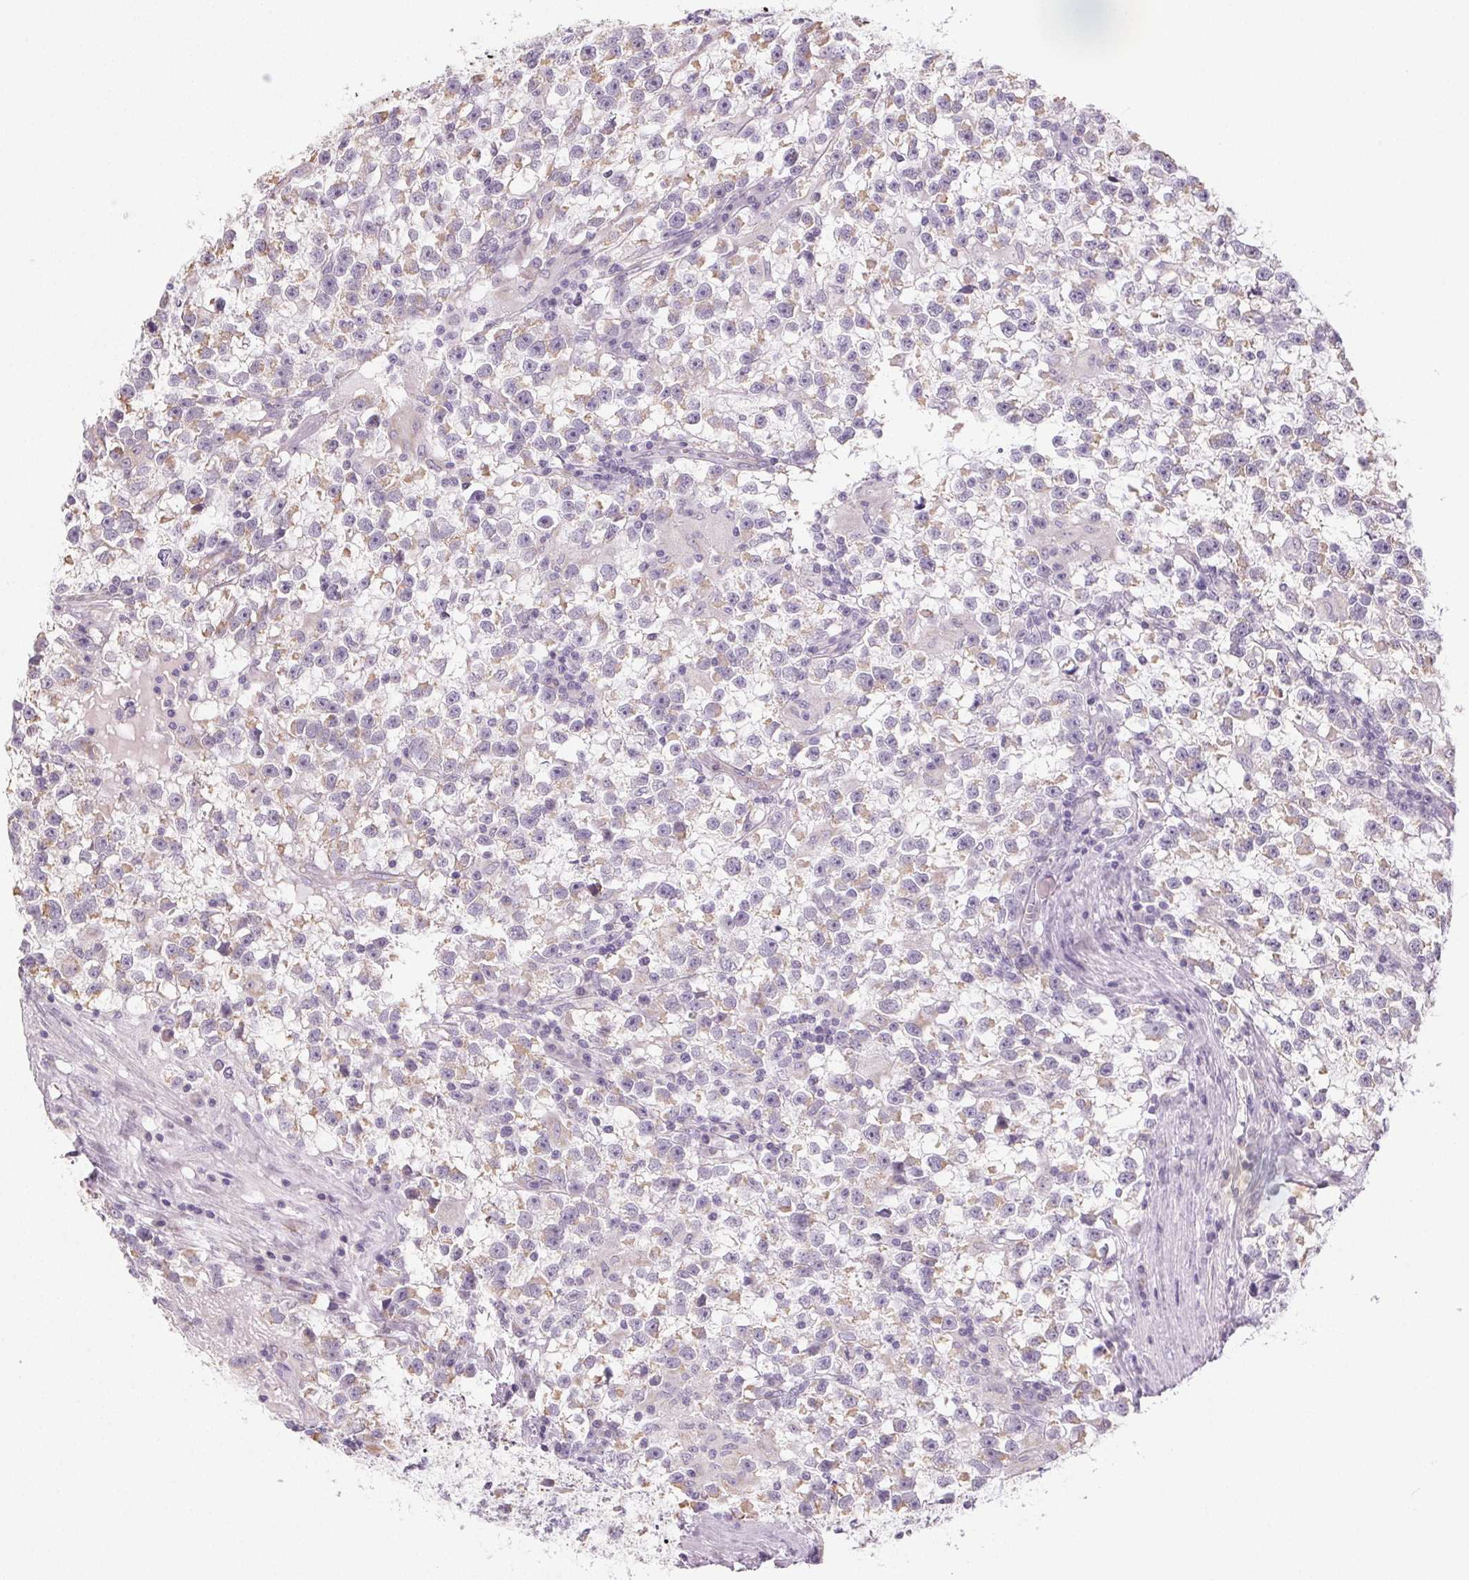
{"staining": {"intensity": "negative", "quantity": "none", "location": "none"}, "tissue": "testis cancer", "cell_type": "Tumor cells", "image_type": "cancer", "snomed": [{"axis": "morphology", "description": "Seminoma, NOS"}, {"axis": "topography", "description": "Testis"}], "caption": "Tumor cells are negative for brown protein staining in testis cancer. (Immunohistochemistry (ihc), brightfield microscopy, high magnification).", "gene": "SMYD1", "patient": {"sex": "male", "age": 31}}